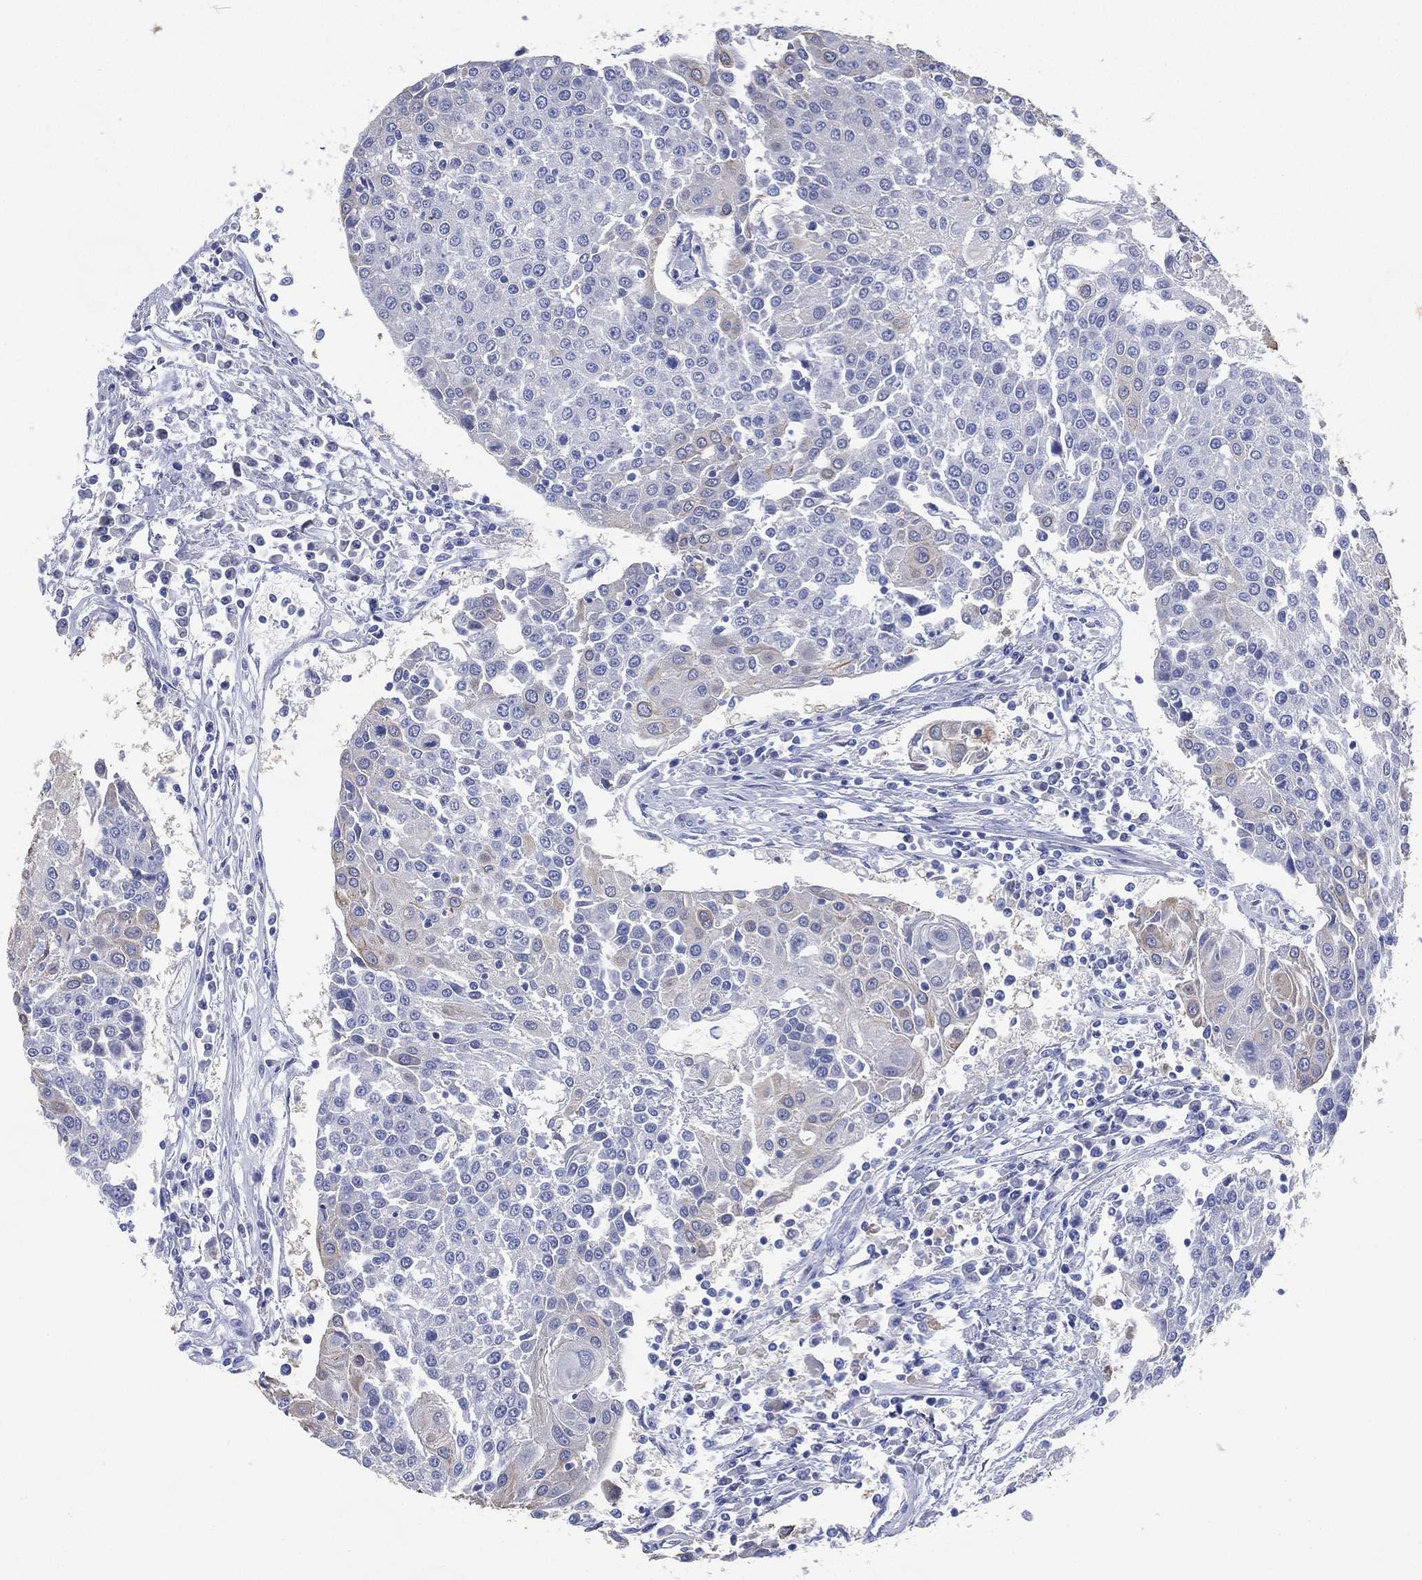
{"staining": {"intensity": "weak", "quantity": "<25%", "location": "cytoplasmic/membranous"}, "tissue": "urothelial cancer", "cell_type": "Tumor cells", "image_type": "cancer", "snomed": [{"axis": "morphology", "description": "Urothelial carcinoma, High grade"}, {"axis": "topography", "description": "Urinary bladder"}], "caption": "This is an IHC histopathology image of human high-grade urothelial carcinoma. There is no expression in tumor cells.", "gene": "FMO1", "patient": {"sex": "female", "age": 85}}